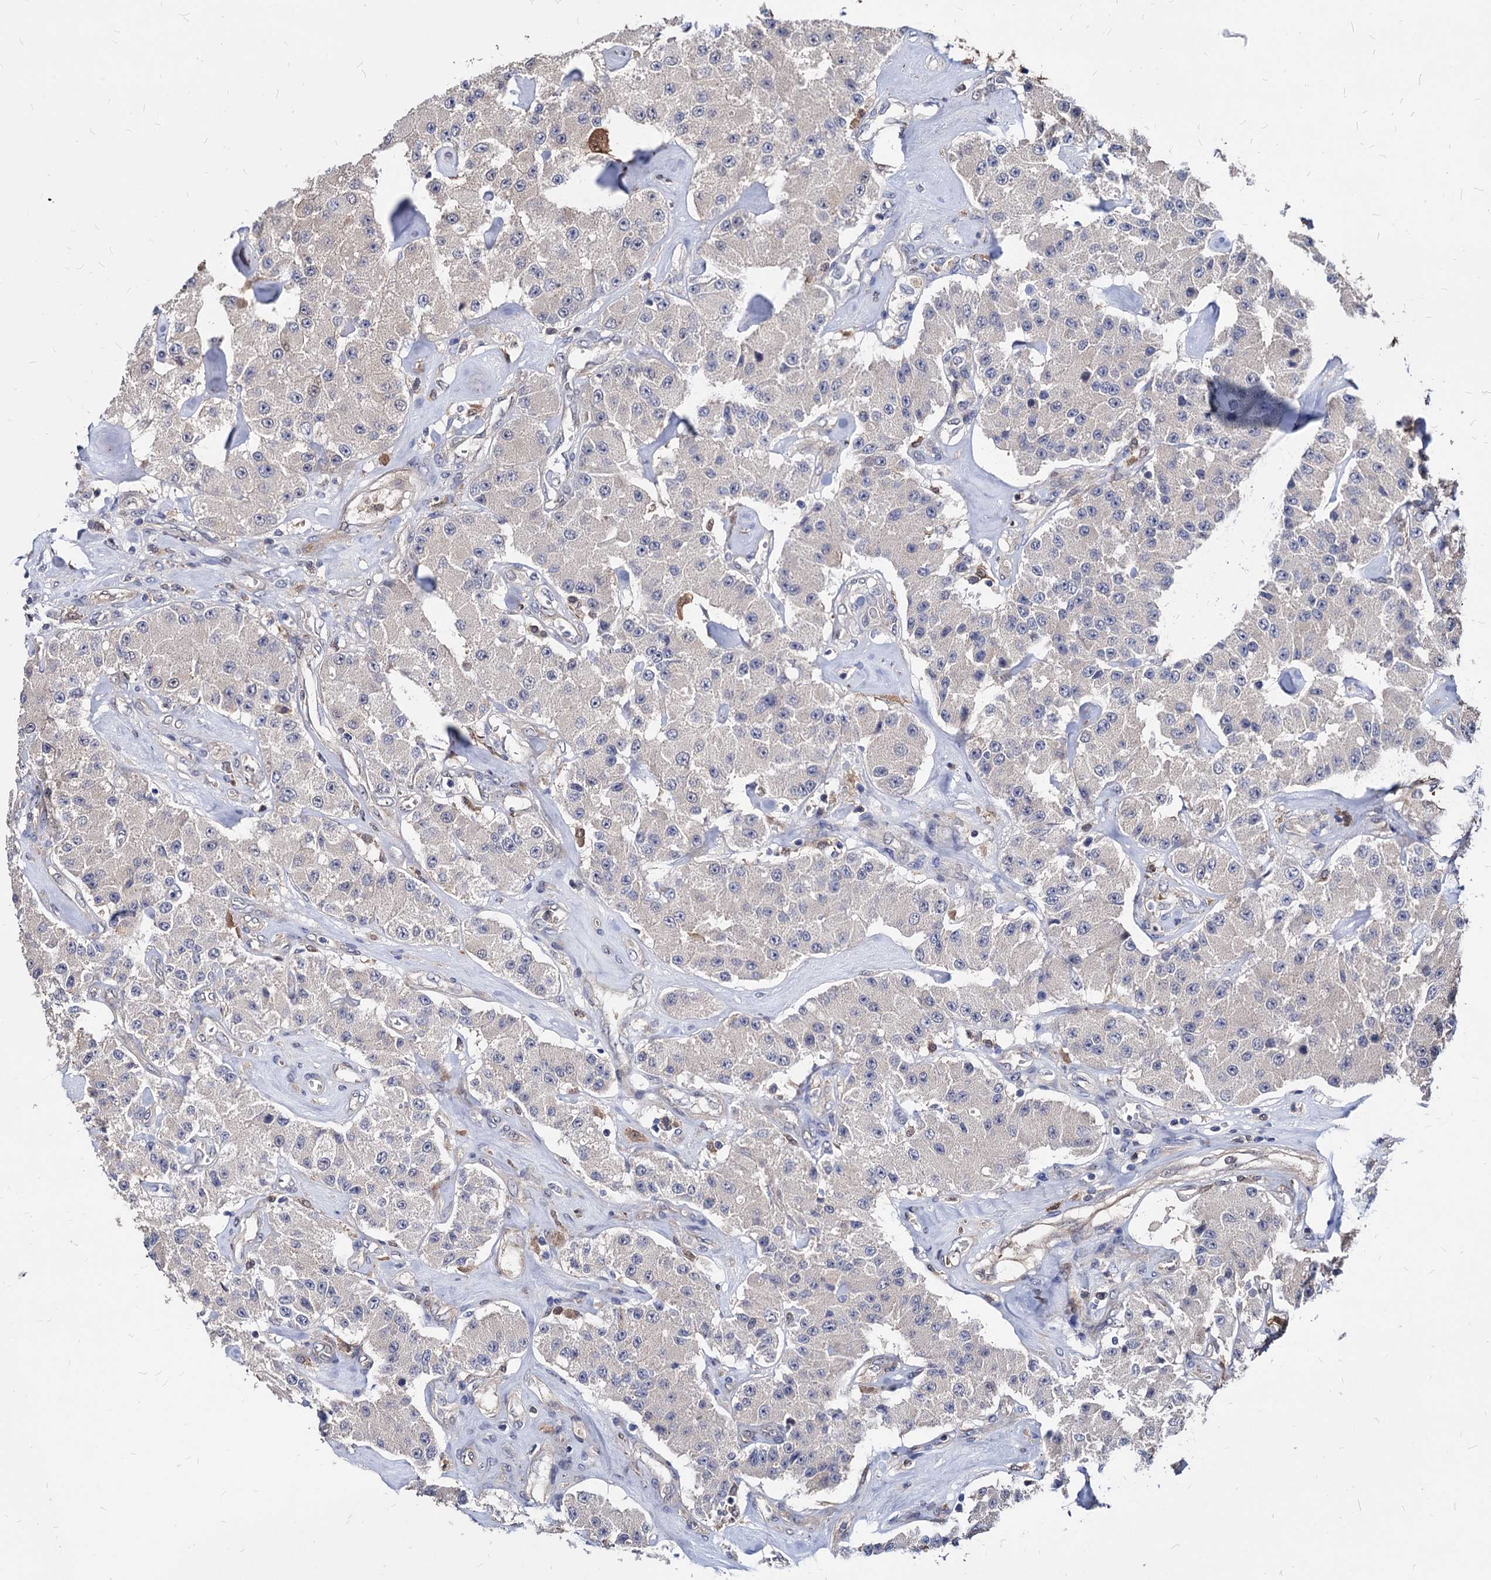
{"staining": {"intensity": "negative", "quantity": "none", "location": "none"}, "tissue": "carcinoid", "cell_type": "Tumor cells", "image_type": "cancer", "snomed": [{"axis": "morphology", "description": "Carcinoid, malignant, NOS"}, {"axis": "topography", "description": "Pancreas"}], "caption": "Immunohistochemistry of human carcinoid (malignant) reveals no expression in tumor cells.", "gene": "CPPED1", "patient": {"sex": "male", "age": 41}}